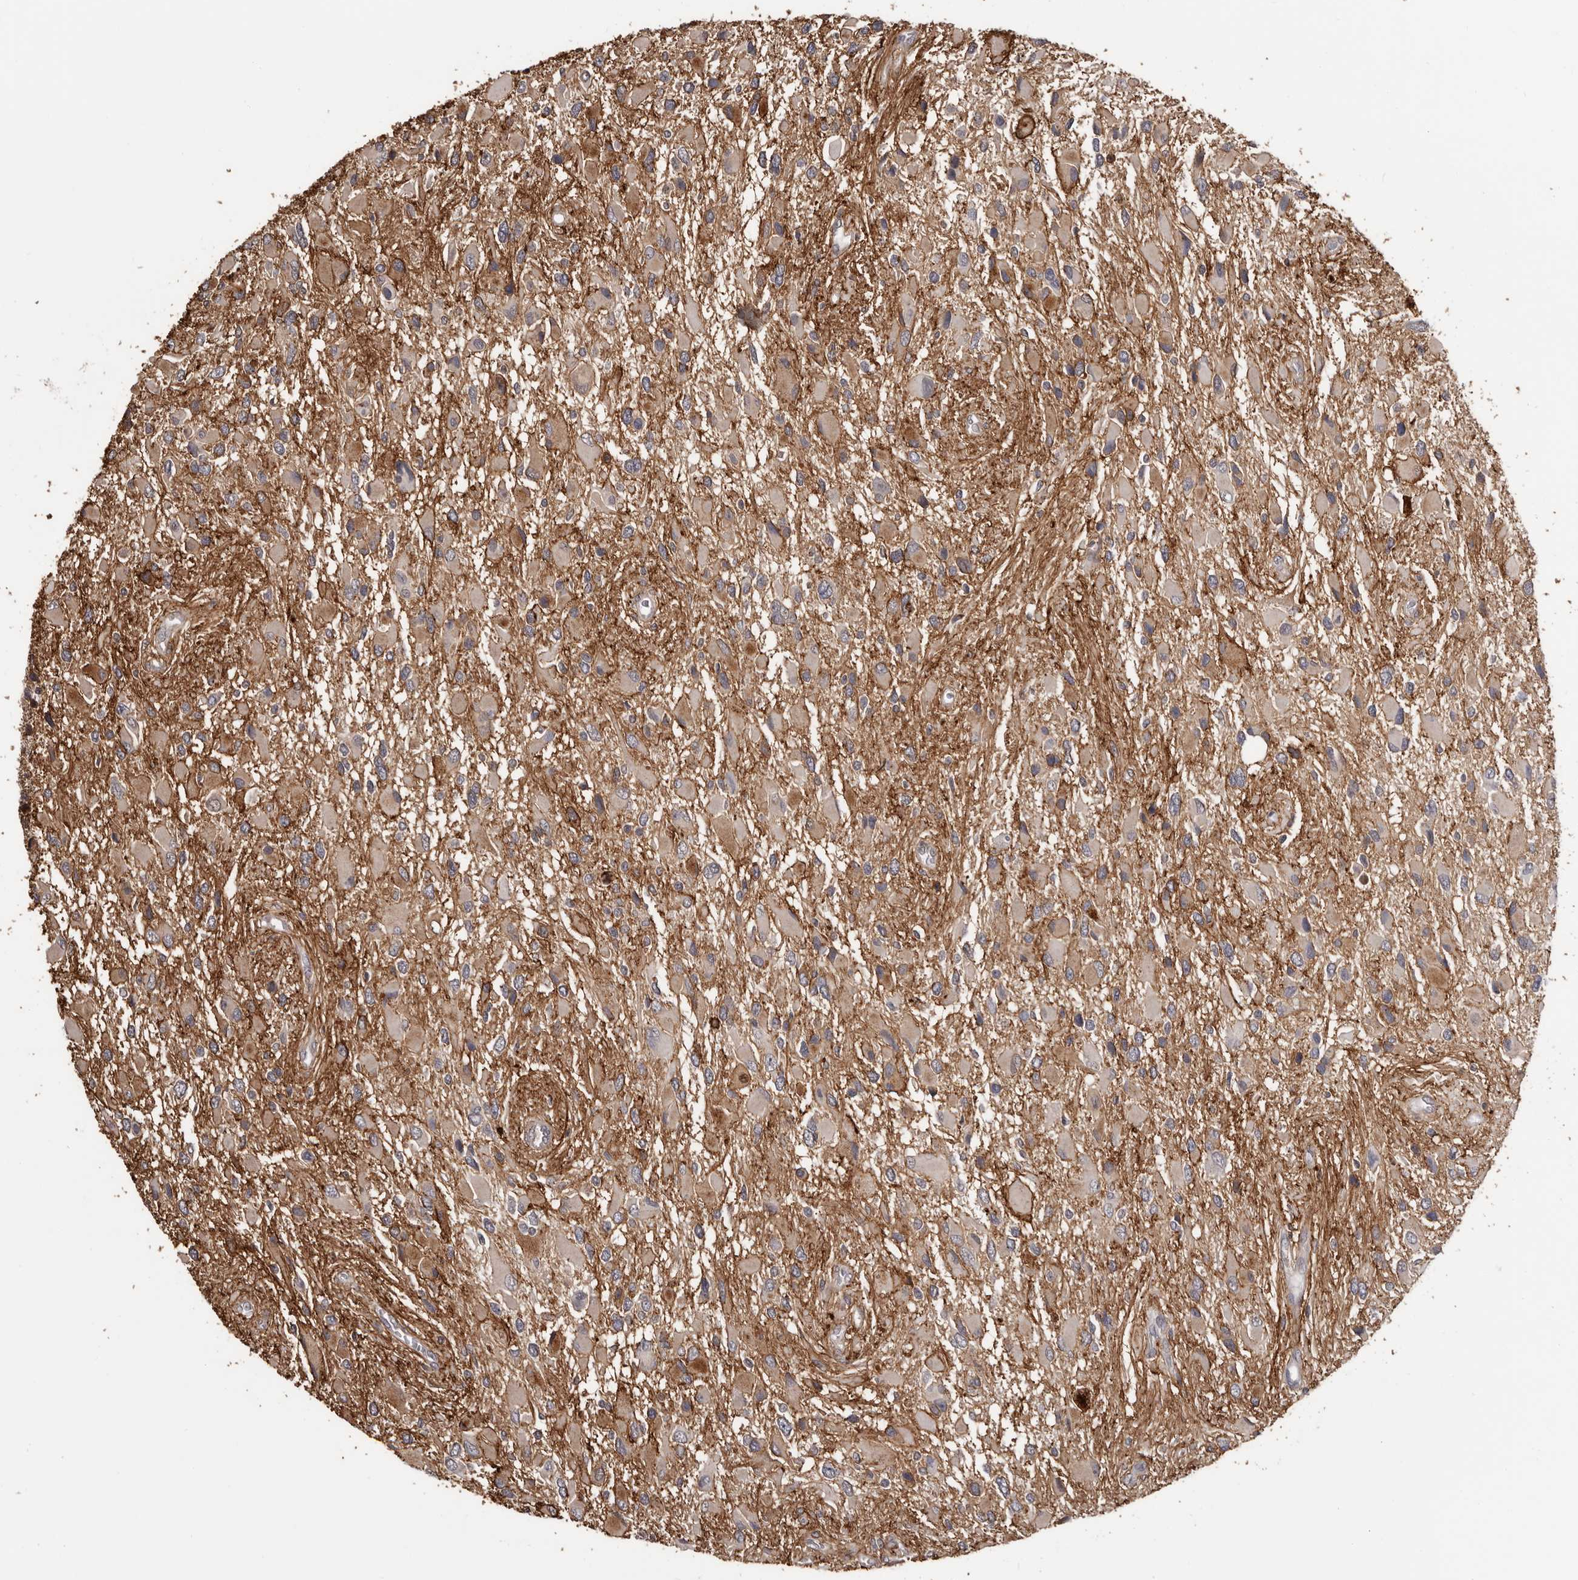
{"staining": {"intensity": "weak", "quantity": "25%-75%", "location": "cytoplasmic/membranous"}, "tissue": "glioma", "cell_type": "Tumor cells", "image_type": "cancer", "snomed": [{"axis": "morphology", "description": "Glioma, malignant, High grade"}, {"axis": "topography", "description": "Brain"}], "caption": "A histopathology image of human high-grade glioma (malignant) stained for a protein reveals weak cytoplasmic/membranous brown staining in tumor cells.", "gene": "PRR12", "patient": {"sex": "male", "age": 53}}